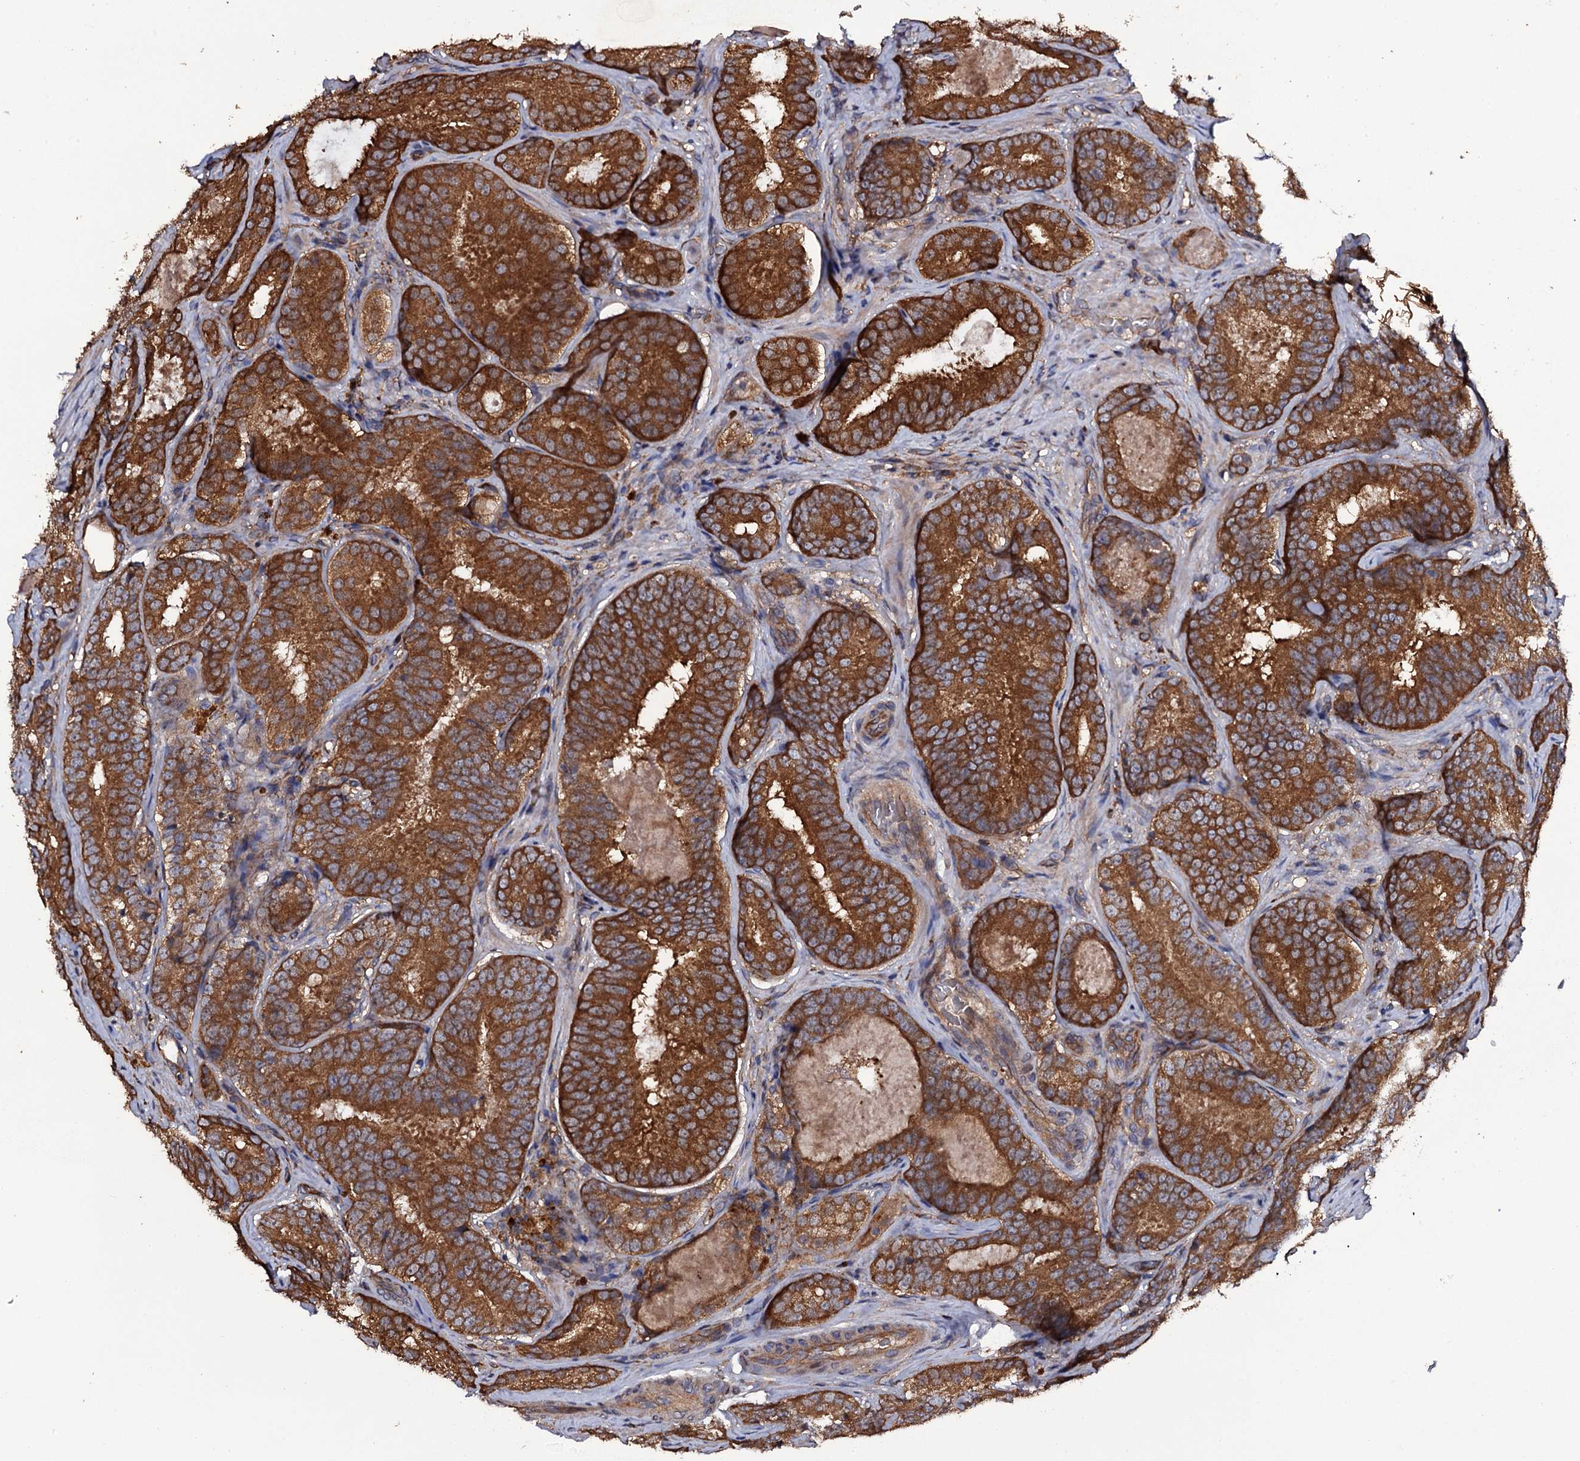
{"staining": {"intensity": "moderate", "quantity": ">75%", "location": "cytoplasmic/membranous"}, "tissue": "prostate cancer", "cell_type": "Tumor cells", "image_type": "cancer", "snomed": [{"axis": "morphology", "description": "Adenocarcinoma, High grade"}, {"axis": "topography", "description": "Prostate"}], "caption": "Immunohistochemistry (IHC) of human prostate adenocarcinoma (high-grade) demonstrates medium levels of moderate cytoplasmic/membranous staining in about >75% of tumor cells. Using DAB (3,3'-diaminobenzidine) (brown) and hematoxylin (blue) stains, captured at high magnification using brightfield microscopy.", "gene": "TTC23", "patient": {"sex": "male", "age": 57}}